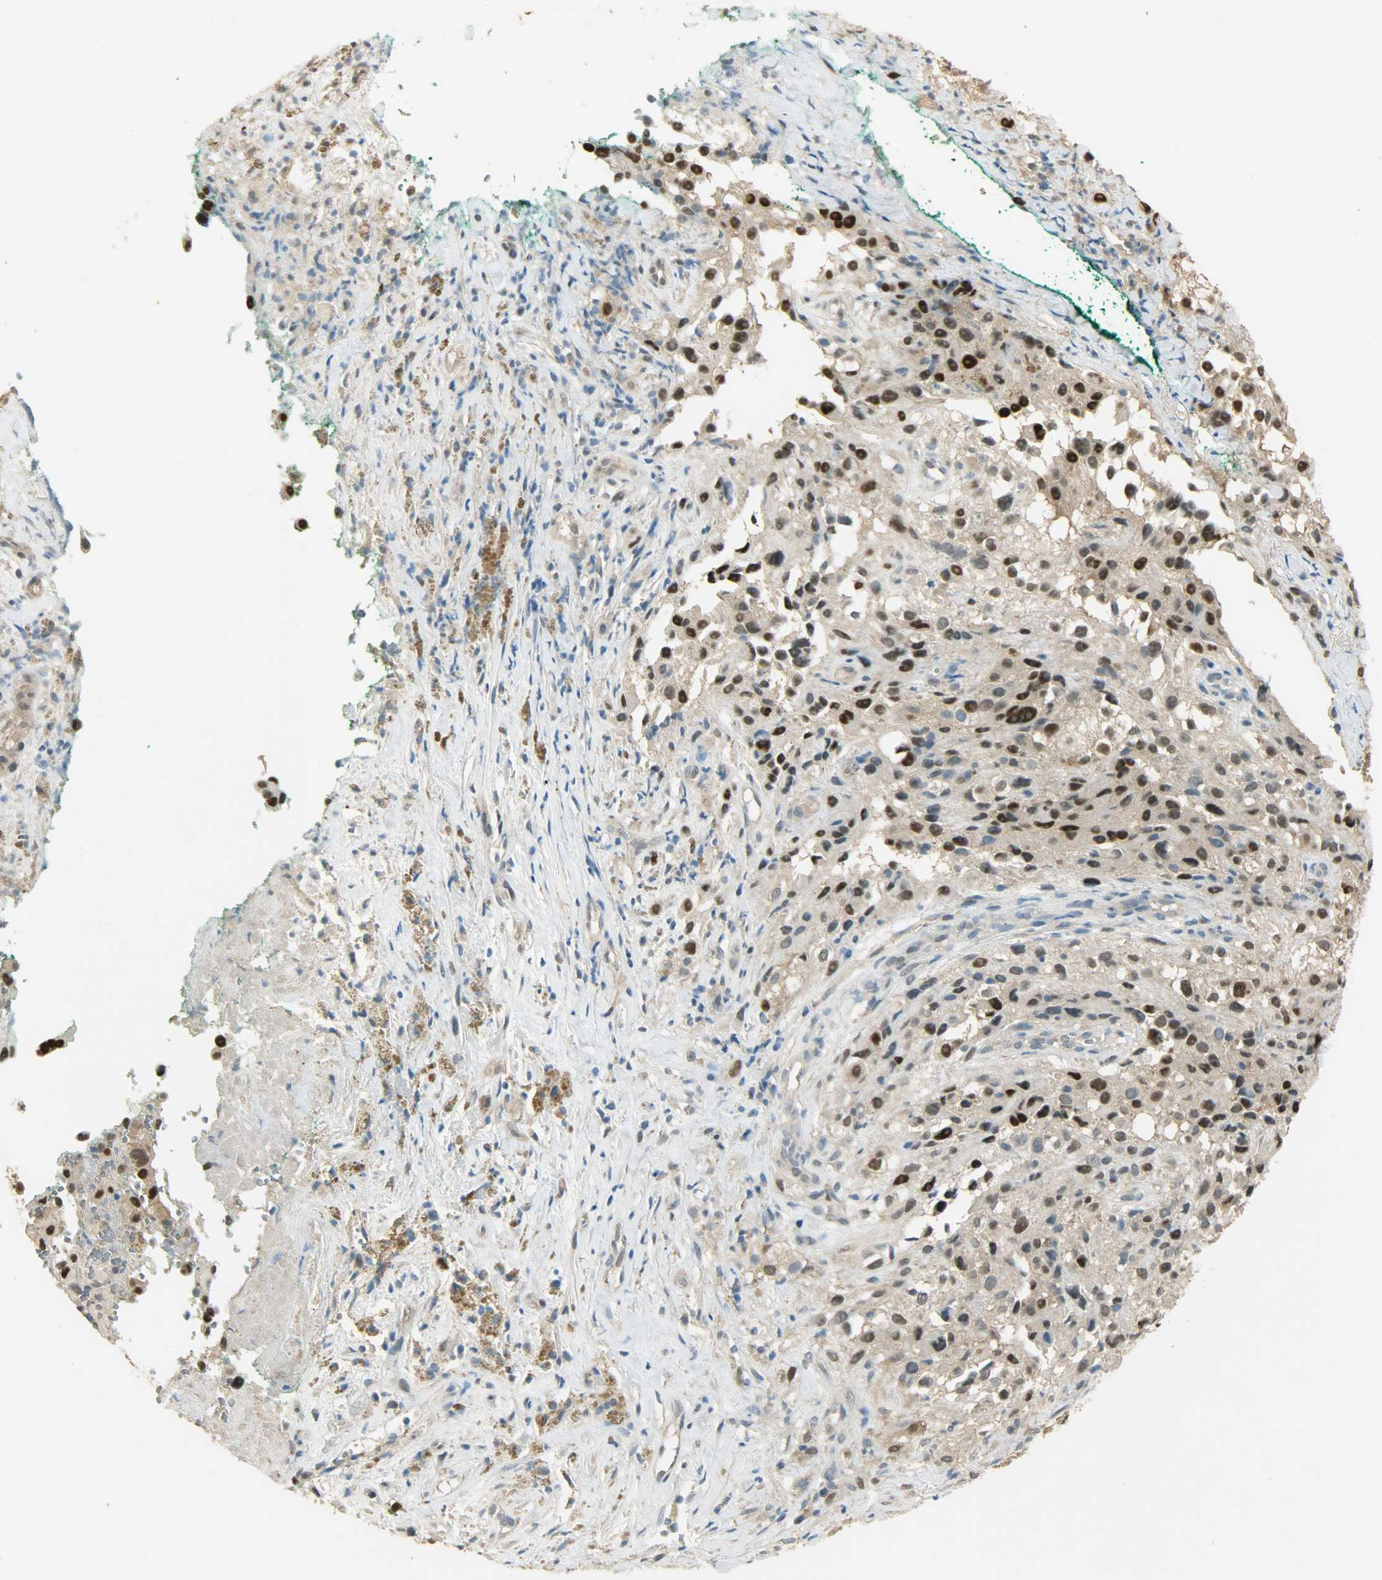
{"staining": {"intensity": "strong", "quantity": ">75%", "location": "nuclear"}, "tissue": "melanoma", "cell_type": "Tumor cells", "image_type": "cancer", "snomed": [{"axis": "morphology", "description": "Necrosis, NOS"}, {"axis": "morphology", "description": "Malignant melanoma, NOS"}, {"axis": "topography", "description": "Skin"}], "caption": "IHC staining of melanoma, which shows high levels of strong nuclear positivity in approximately >75% of tumor cells indicating strong nuclear protein expression. The staining was performed using DAB (brown) for protein detection and nuclei were counterstained in hematoxylin (blue).", "gene": "PRMT5", "patient": {"sex": "female", "age": 87}}